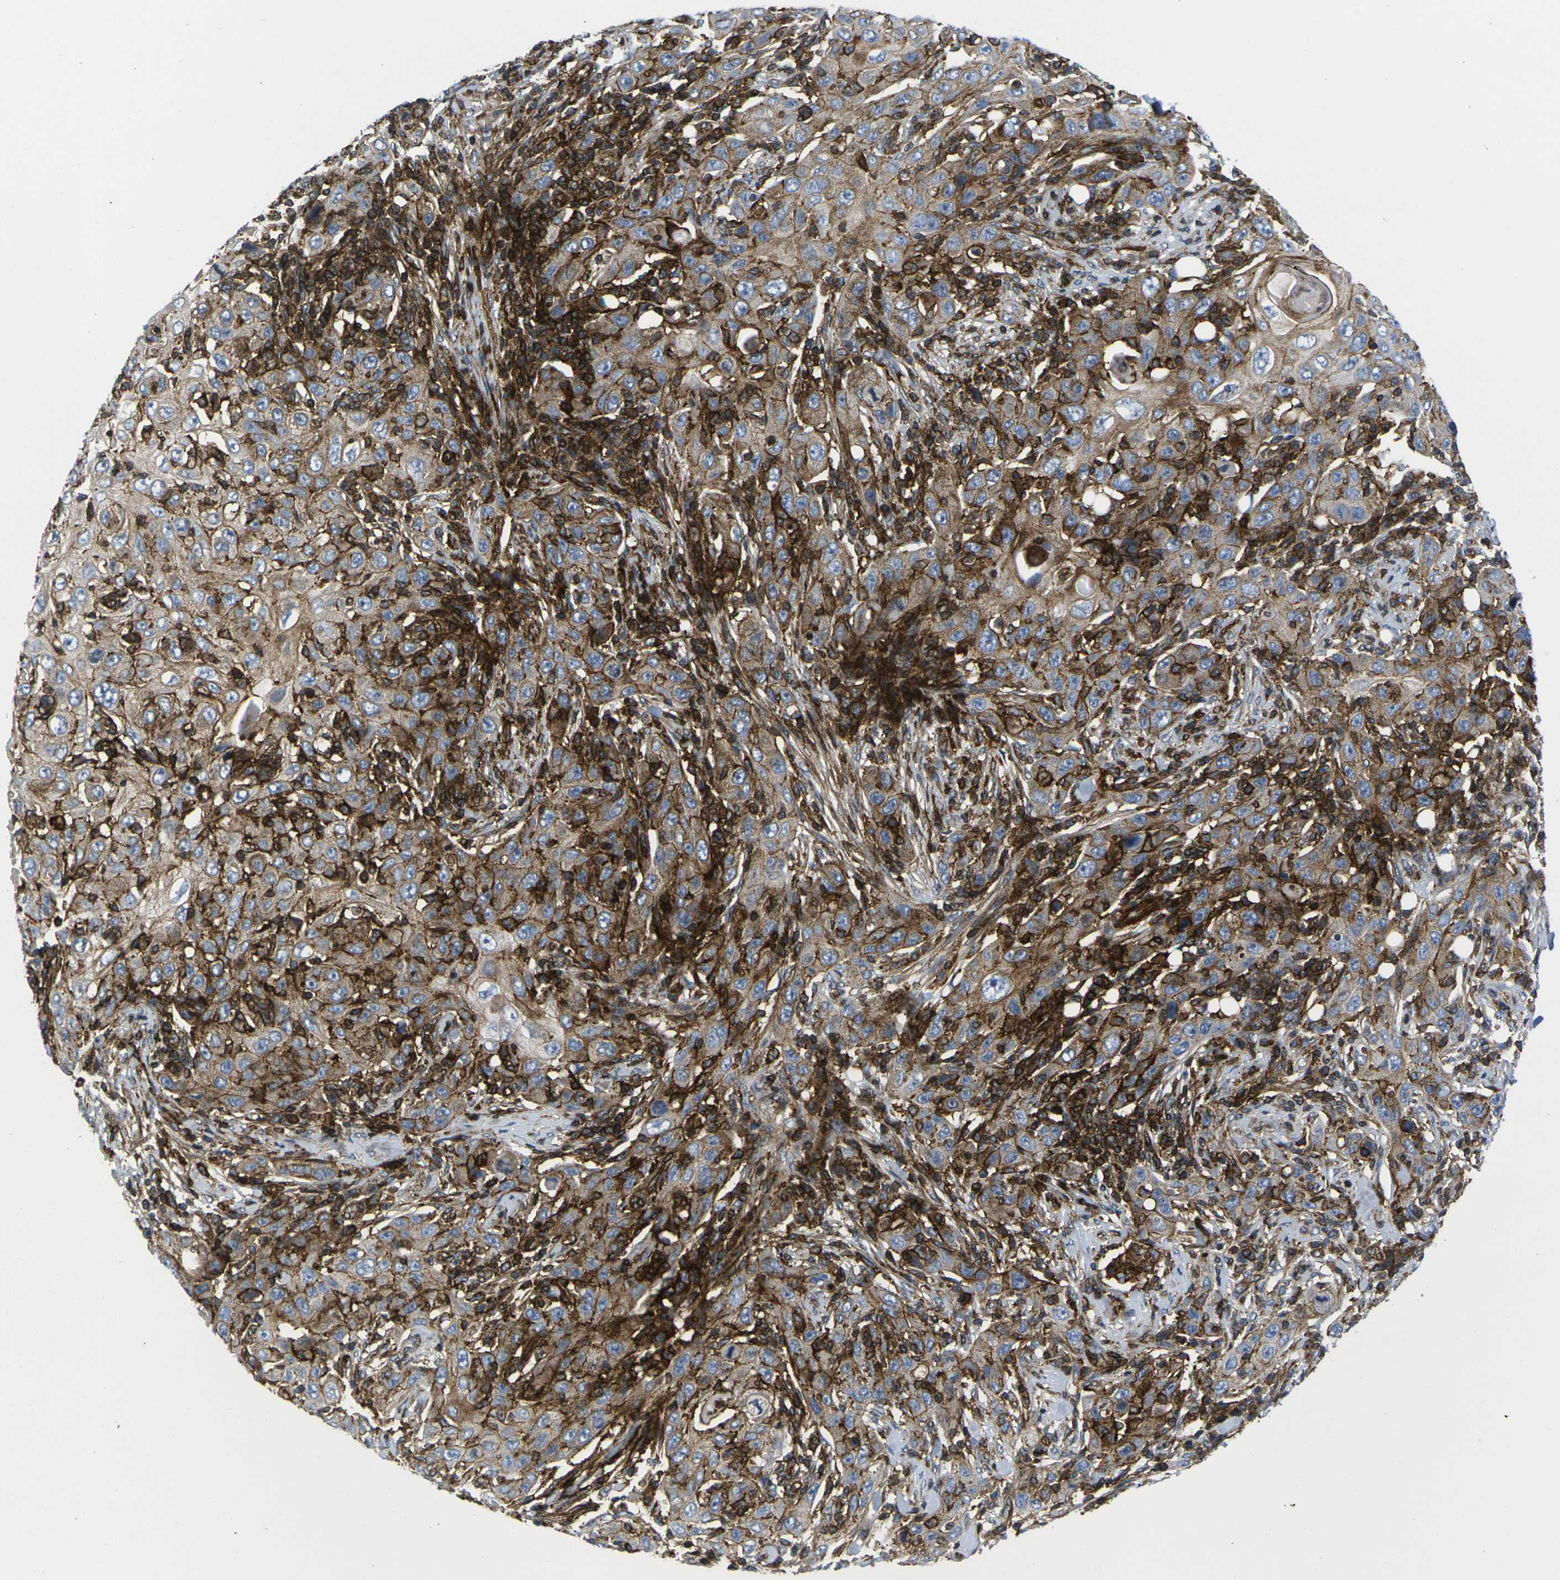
{"staining": {"intensity": "moderate", "quantity": ">75%", "location": "cytoplasmic/membranous"}, "tissue": "skin cancer", "cell_type": "Tumor cells", "image_type": "cancer", "snomed": [{"axis": "morphology", "description": "Squamous cell carcinoma, NOS"}, {"axis": "topography", "description": "Skin"}], "caption": "IHC (DAB) staining of skin cancer displays moderate cytoplasmic/membranous protein expression in about >75% of tumor cells.", "gene": "IQGAP1", "patient": {"sex": "female", "age": 88}}